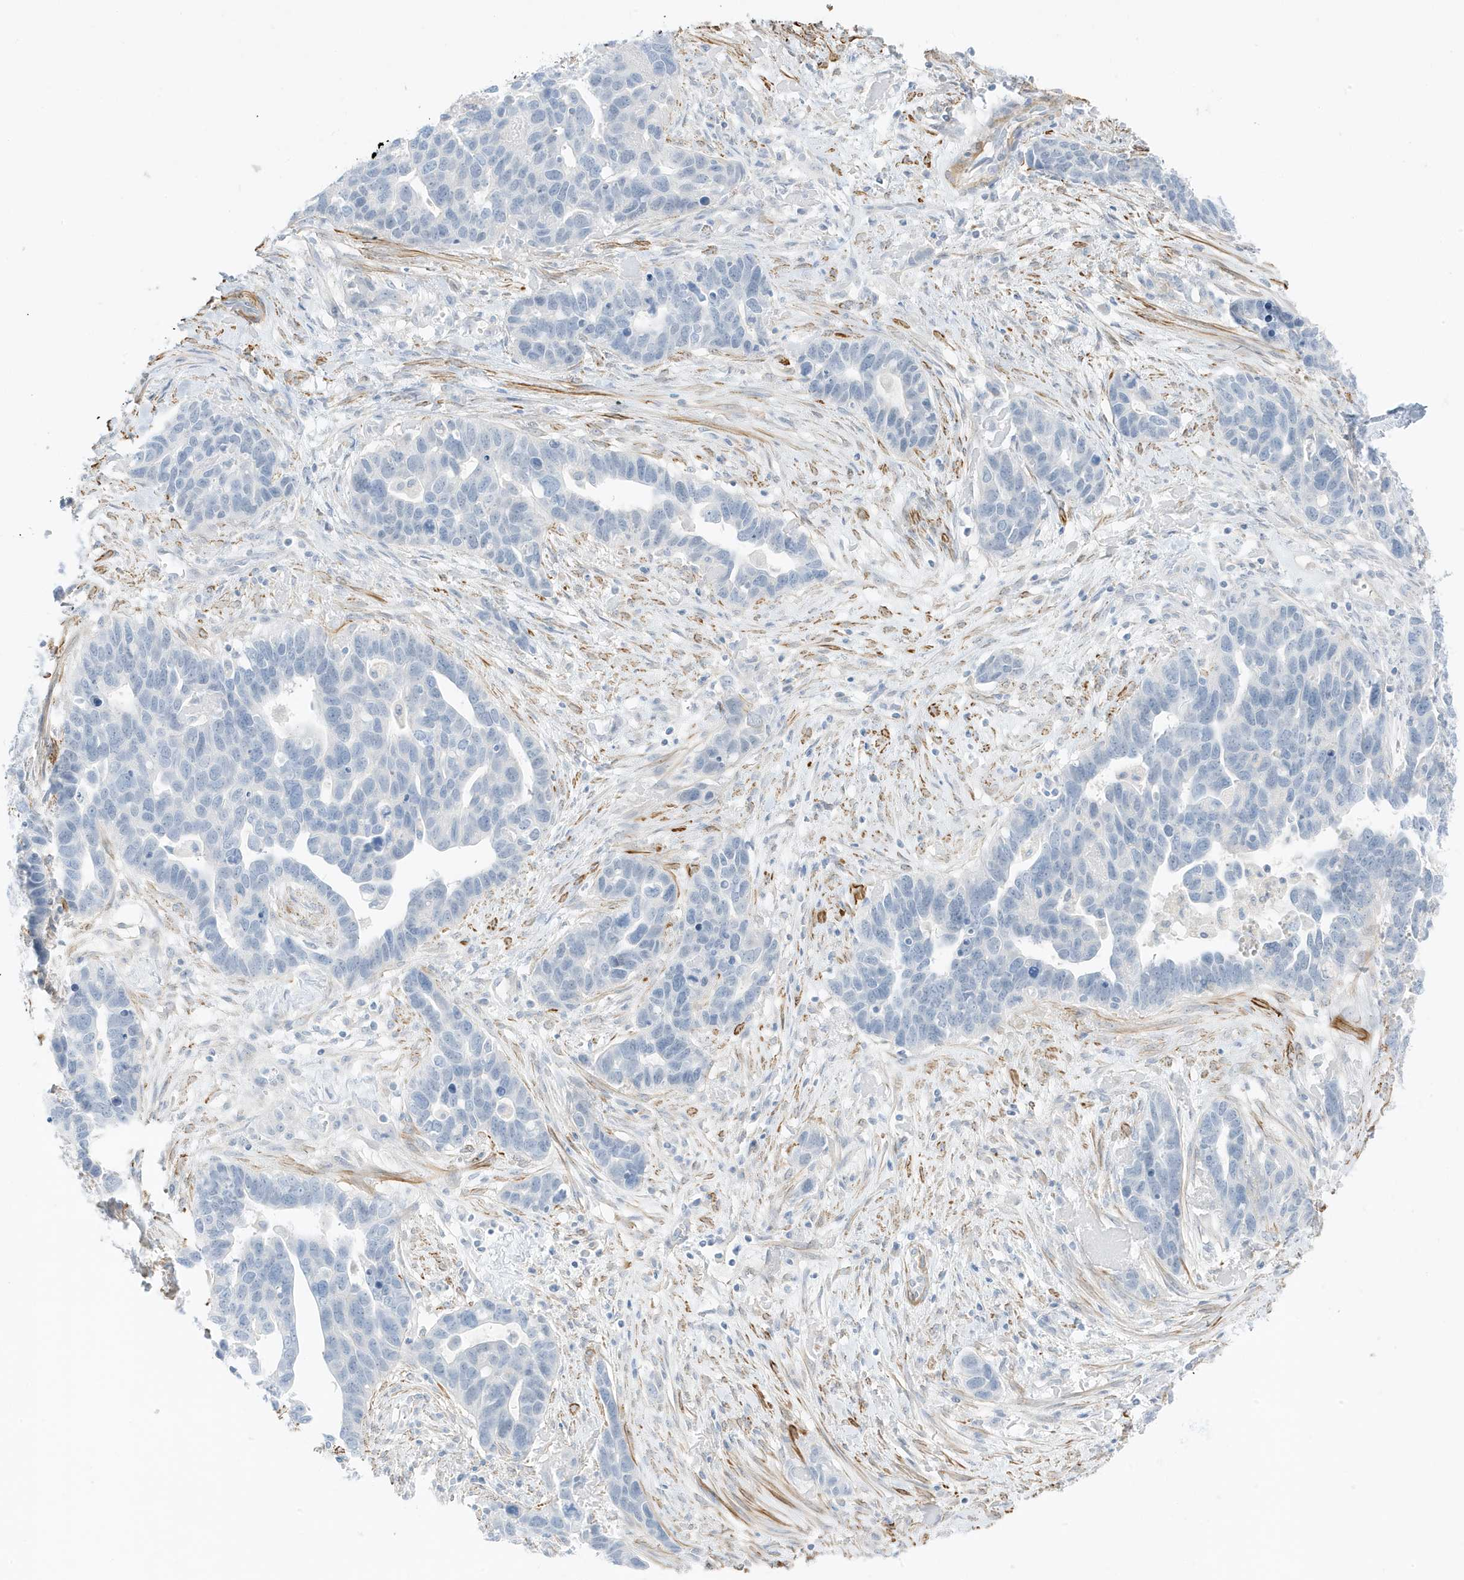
{"staining": {"intensity": "negative", "quantity": "none", "location": "none"}, "tissue": "ovarian cancer", "cell_type": "Tumor cells", "image_type": "cancer", "snomed": [{"axis": "morphology", "description": "Cystadenocarcinoma, serous, NOS"}, {"axis": "topography", "description": "Ovary"}], "caption": "IHC micrograph of ovarian cancer (serous cystadenocarcinoma) stained for a protein (brown), which exhibits no expression in tumor cells.", "gene": "SLC22A13", "patient": {"sex": "female", "age": 54}}